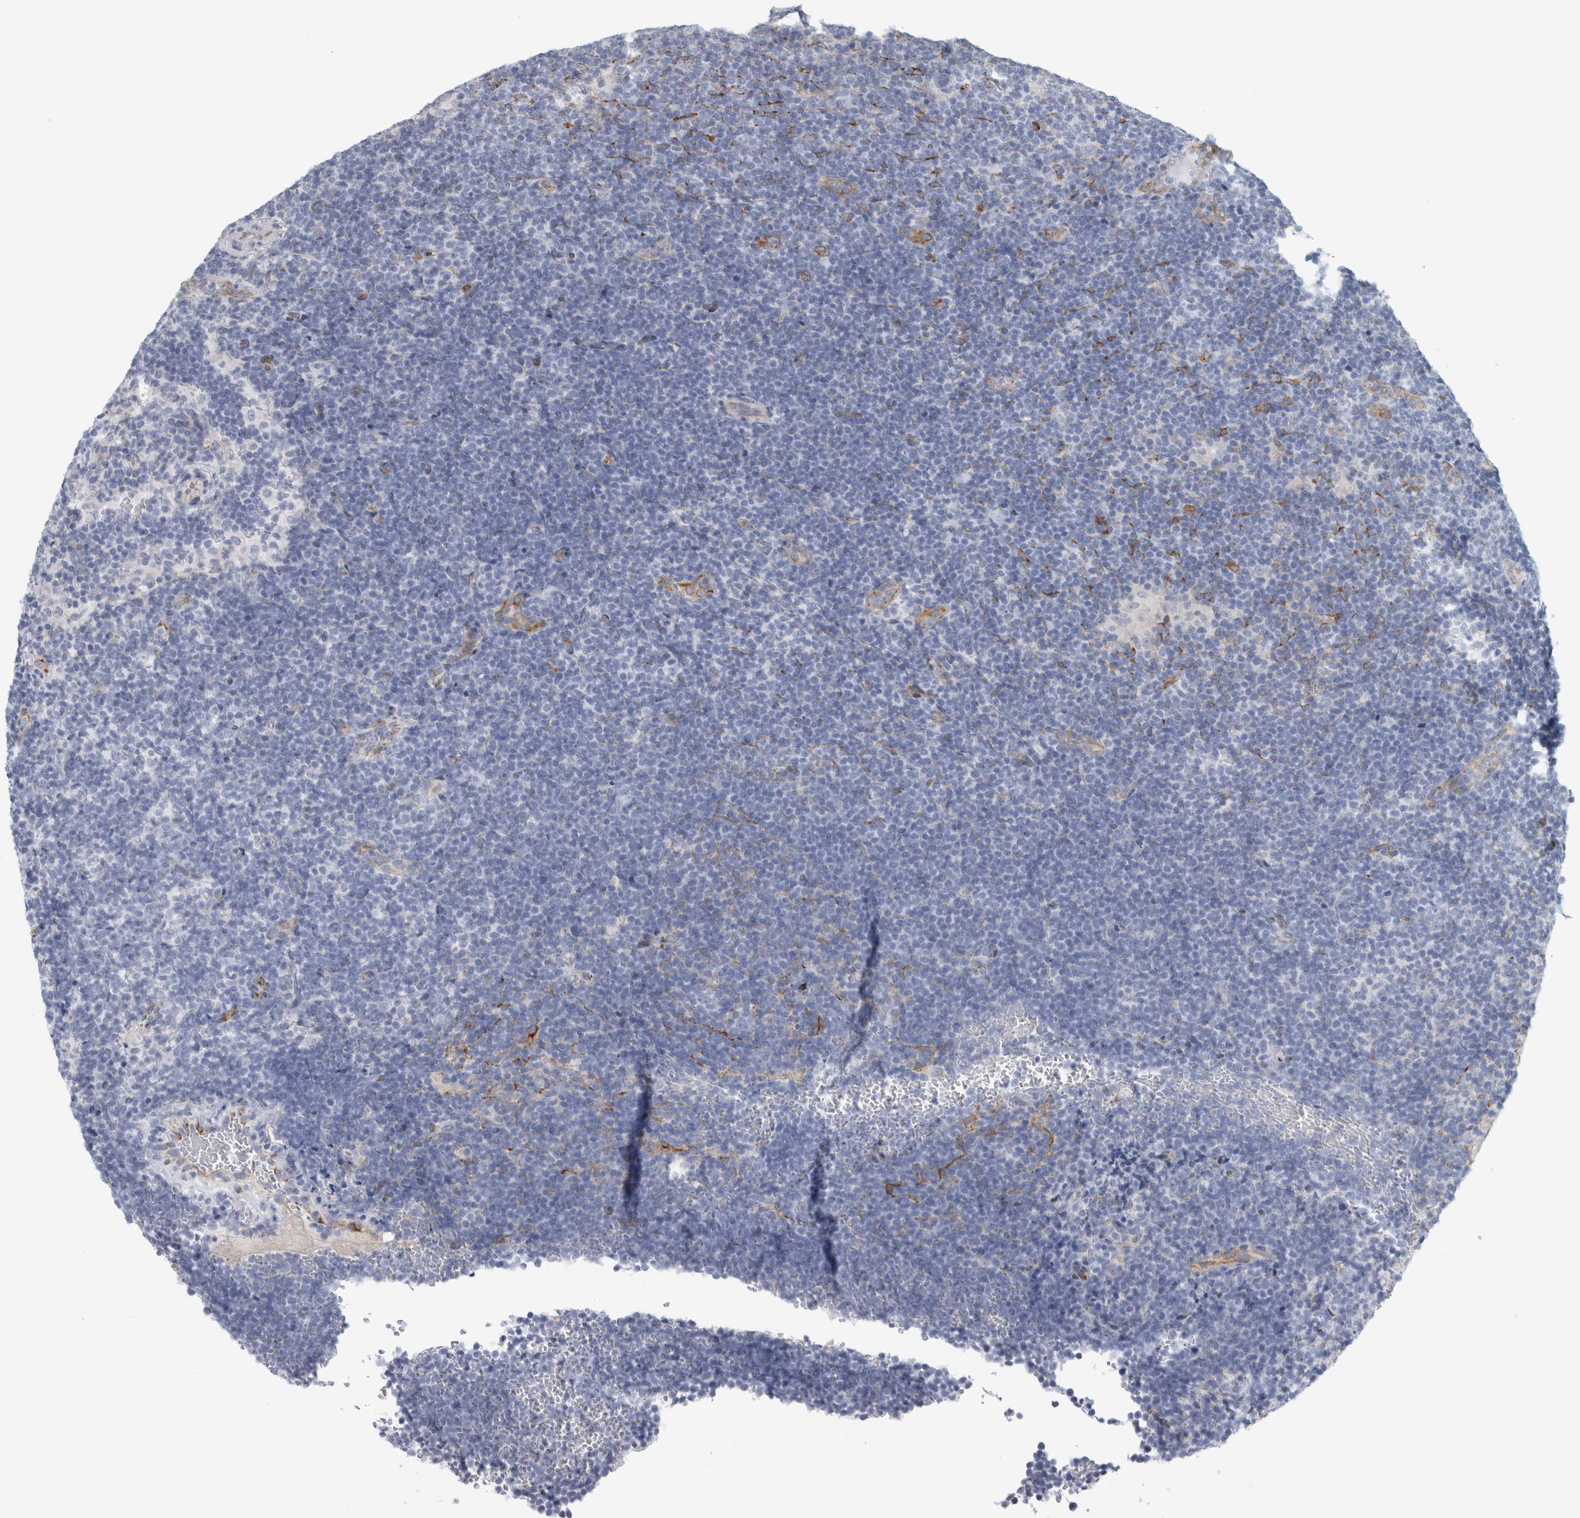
{"staining": {"intensity": "negative", "quantity": "none", "location": "none"}, "tissue": "lymphoma", "cell_type": "Tumor cells", "image_type": "cancer", "snomed": [{"axis": "morphology", "description": "Hodgkin's disease, NOS"}, {"axis": "topography", "description": "Lymph node"}], "caption": "This is a photomicrograph of immunohistochemistry (IHC) staining of Hodgkin's disease, which shows no positivity in tumor cells. Nuclei are stained in blue.", "gene": "B3GNT3", "patient": {"sex": "female", "age": 57}}